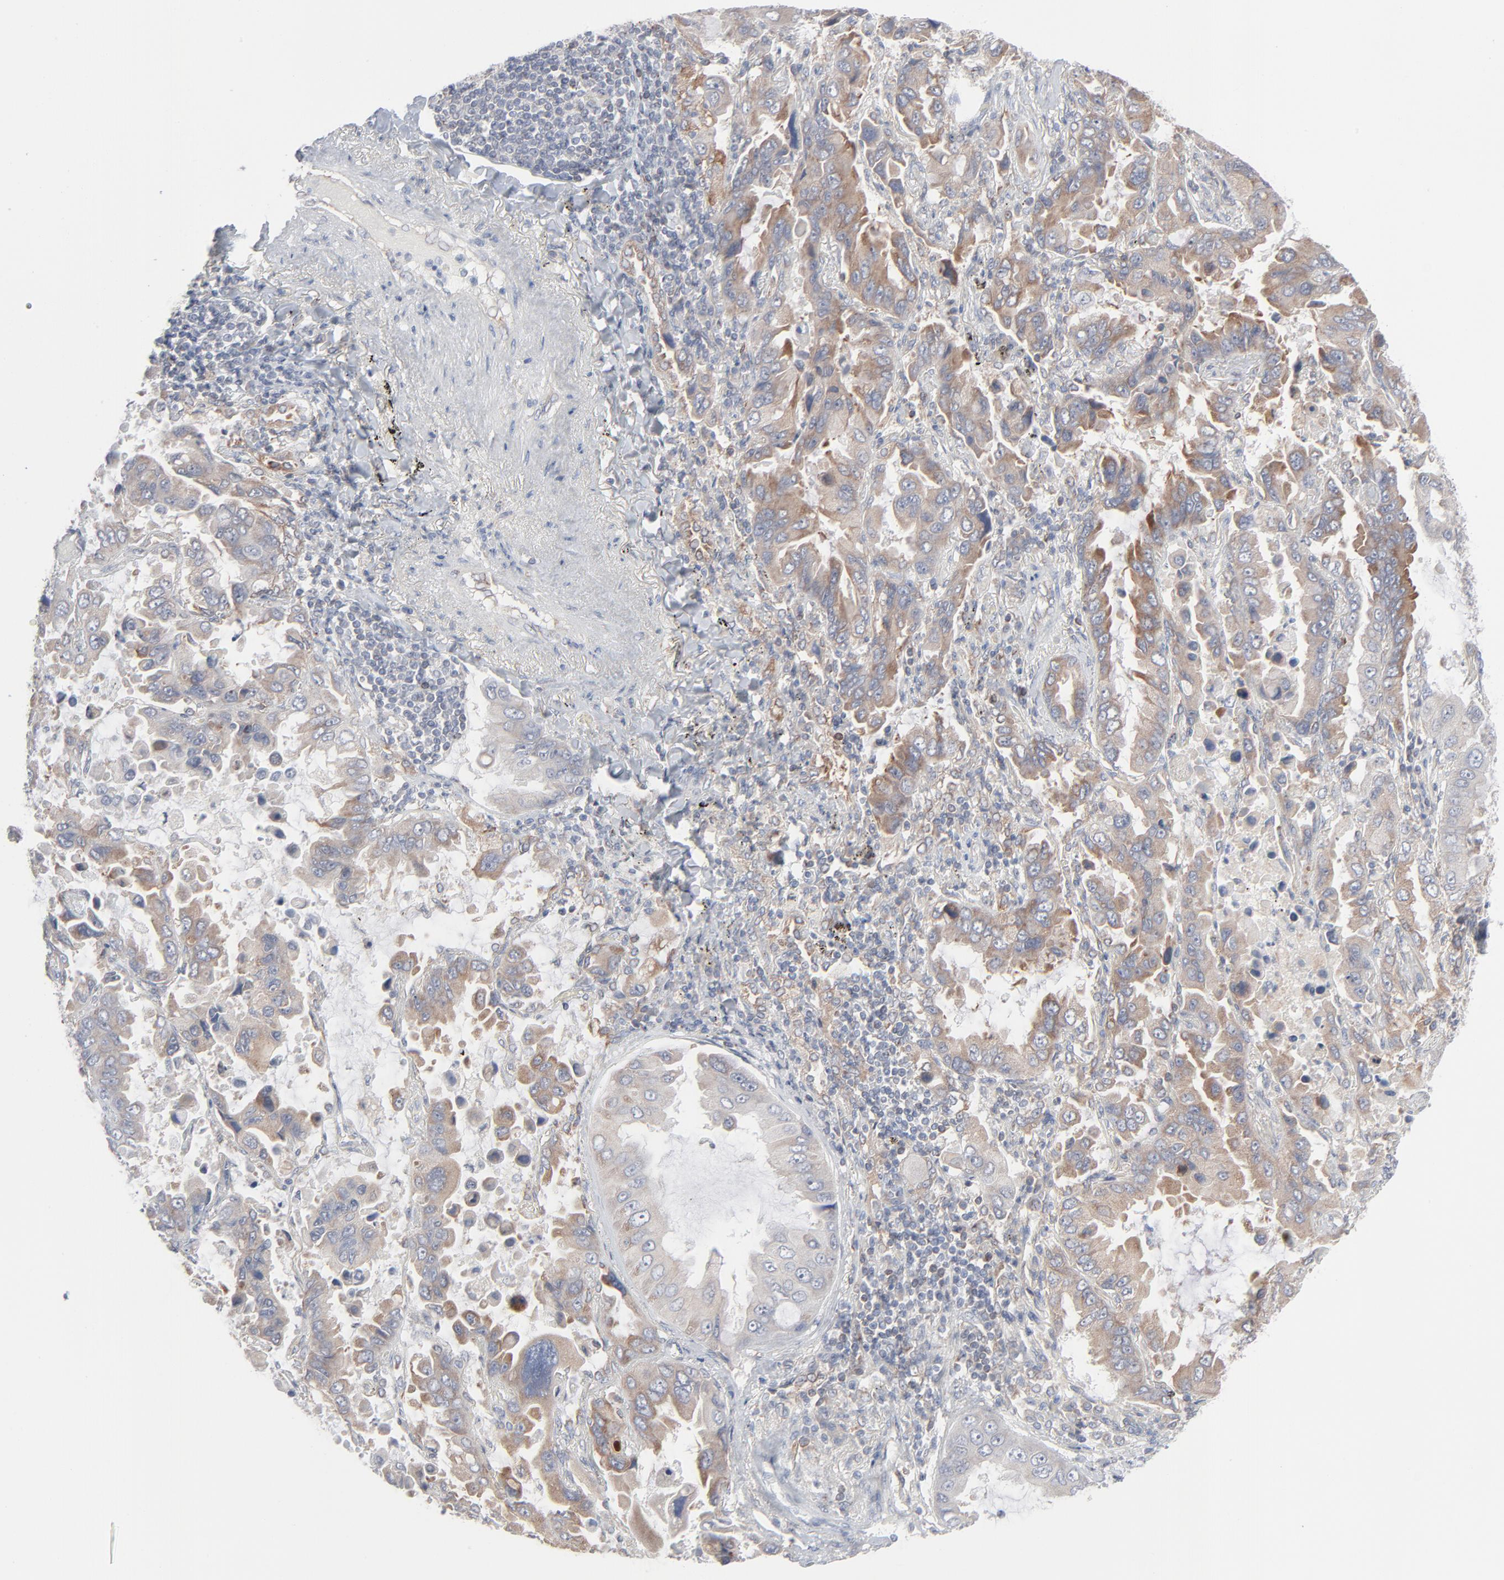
{"staining": {"intensity": "weak", "quantity": ">75%", "location": "cytoplasmic/membranous"}, "tissue": "lung cancer", "cell_type": "Tumor cells", "image_type": "cancer", "snomed": [{"axis": "morphology", "description": "Adenocarcinoma, NOS"}, {"axis": "topography", "description": "Lung"}], "caption": "Immunohistochemical staining of lung adenocarcinoma demonstrates weak cytoplasmic/membranous protein positivity in about >75% of tumor cells.", "gene": "KDSR", "patient": {"sex": "male", "age": 64}}